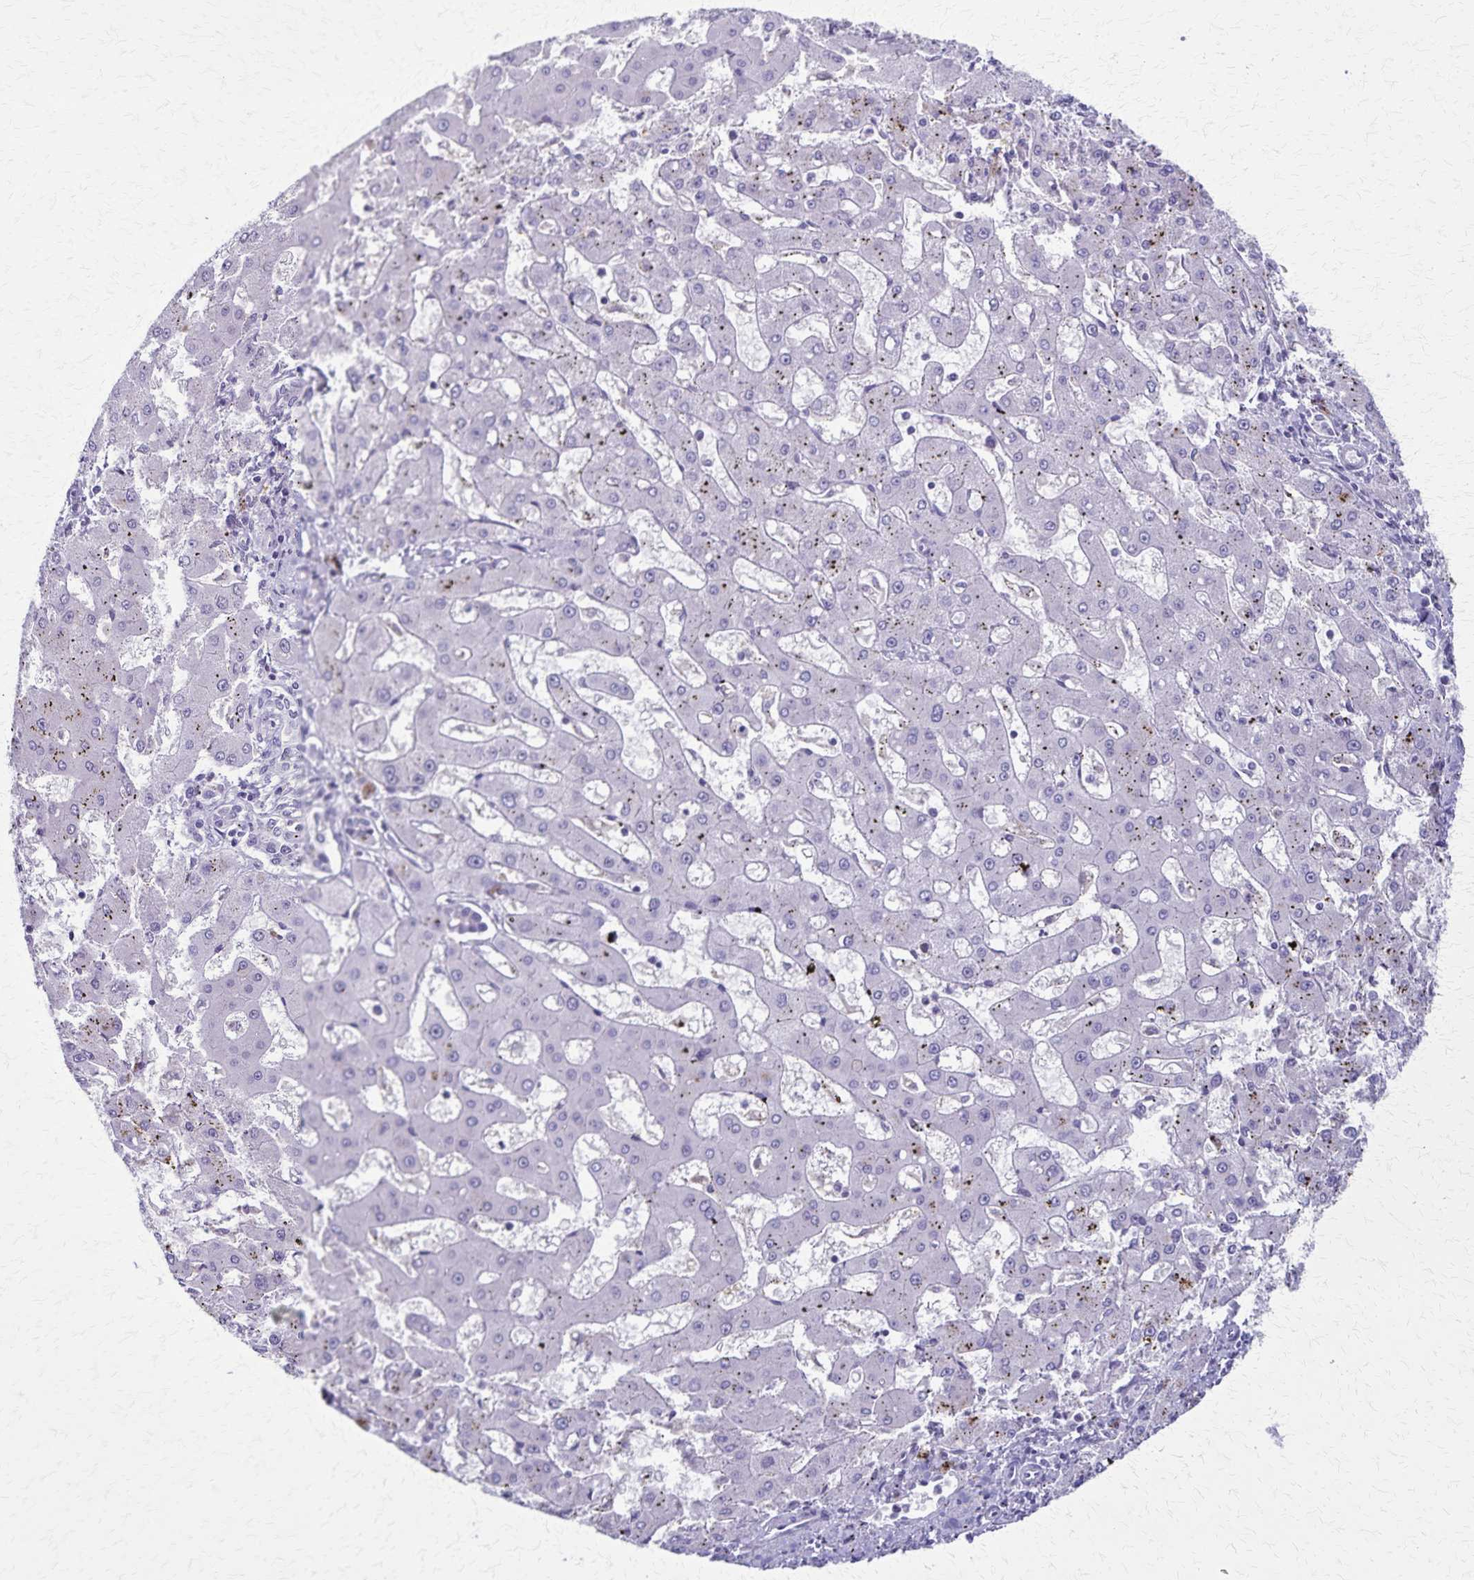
{"staining": {"intensity": "negative", "quantity": "none", "location": "none"}, "tissue": "liver cancer", "cell_type": "Tumor cells", "image_type": "cancer", "snomed": [{"axis": "morphology", "description": "Carcinoma, Hepatocellular, NOS"}, {"axis": "topography", "description": "Liver"}], "caption": "This is a image of immunohistochemistry staining of liver cancer, which shows no expression in tumor cells. The staining is performed using DAB (3,3'-diaminobenzidine) brown chromogen with nuclei counter-stained in using hematoxylin.", "gene": "TMEM60", "patient": {"sex": "male", "age": 67}}